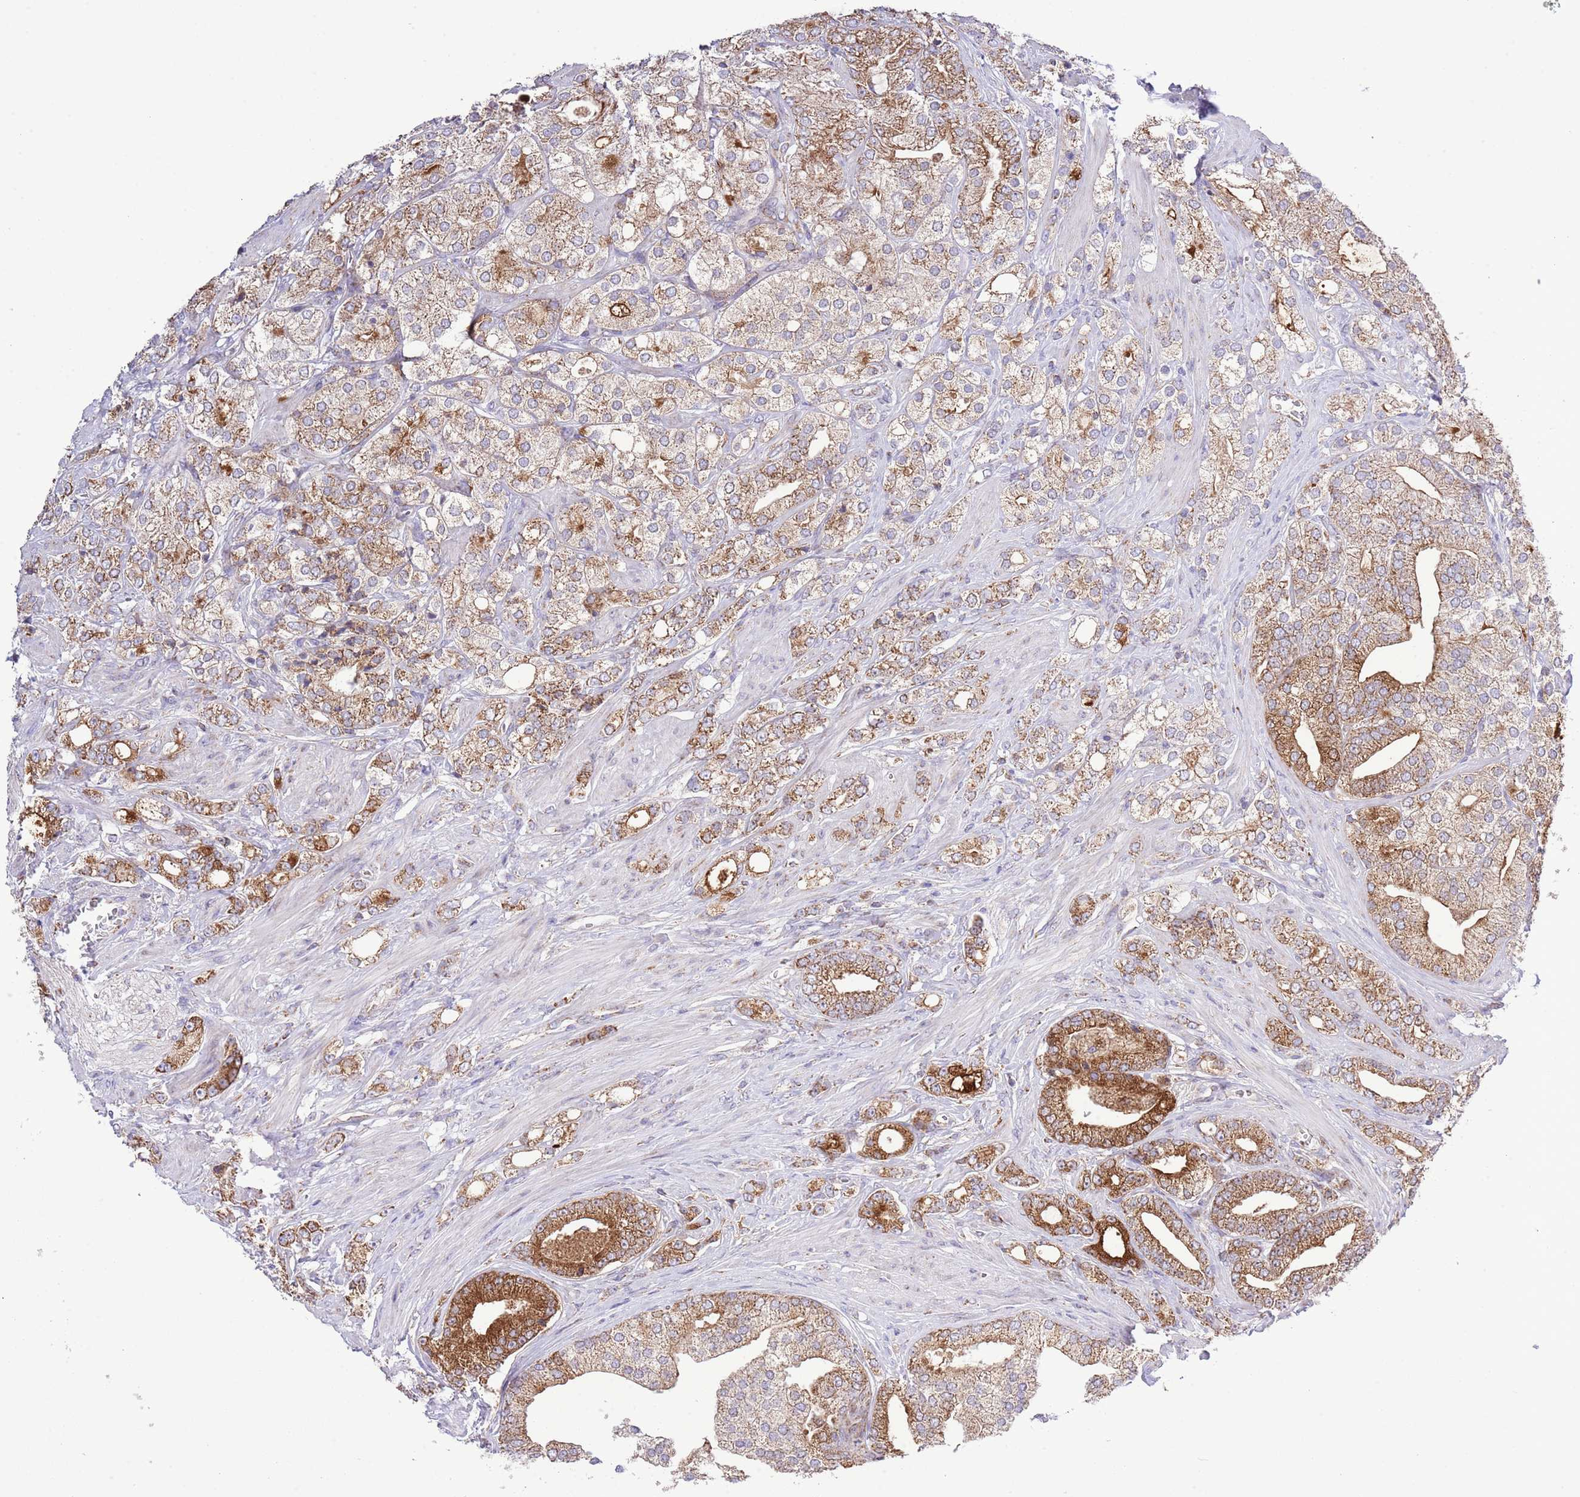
{"staining": {"intensity": "moderate", "quantity": ">75%", "location": "cytoplasmic/membranous"}, "tissue": "prostate cancer", "cell_type": "Tumor cells", "image_type": "cancer", "snomed": [{"axis": "morphology", "description": "Adenocarcinoma, High grade"}, {"axis": "topography", "description": "Prostate"}], "caption": "Human prostate cancer stained with a protein marker displays moderate staining in tumor cells.", "gene": "TEKTIP1", "patient": {"sex": "male", "age": 50}}